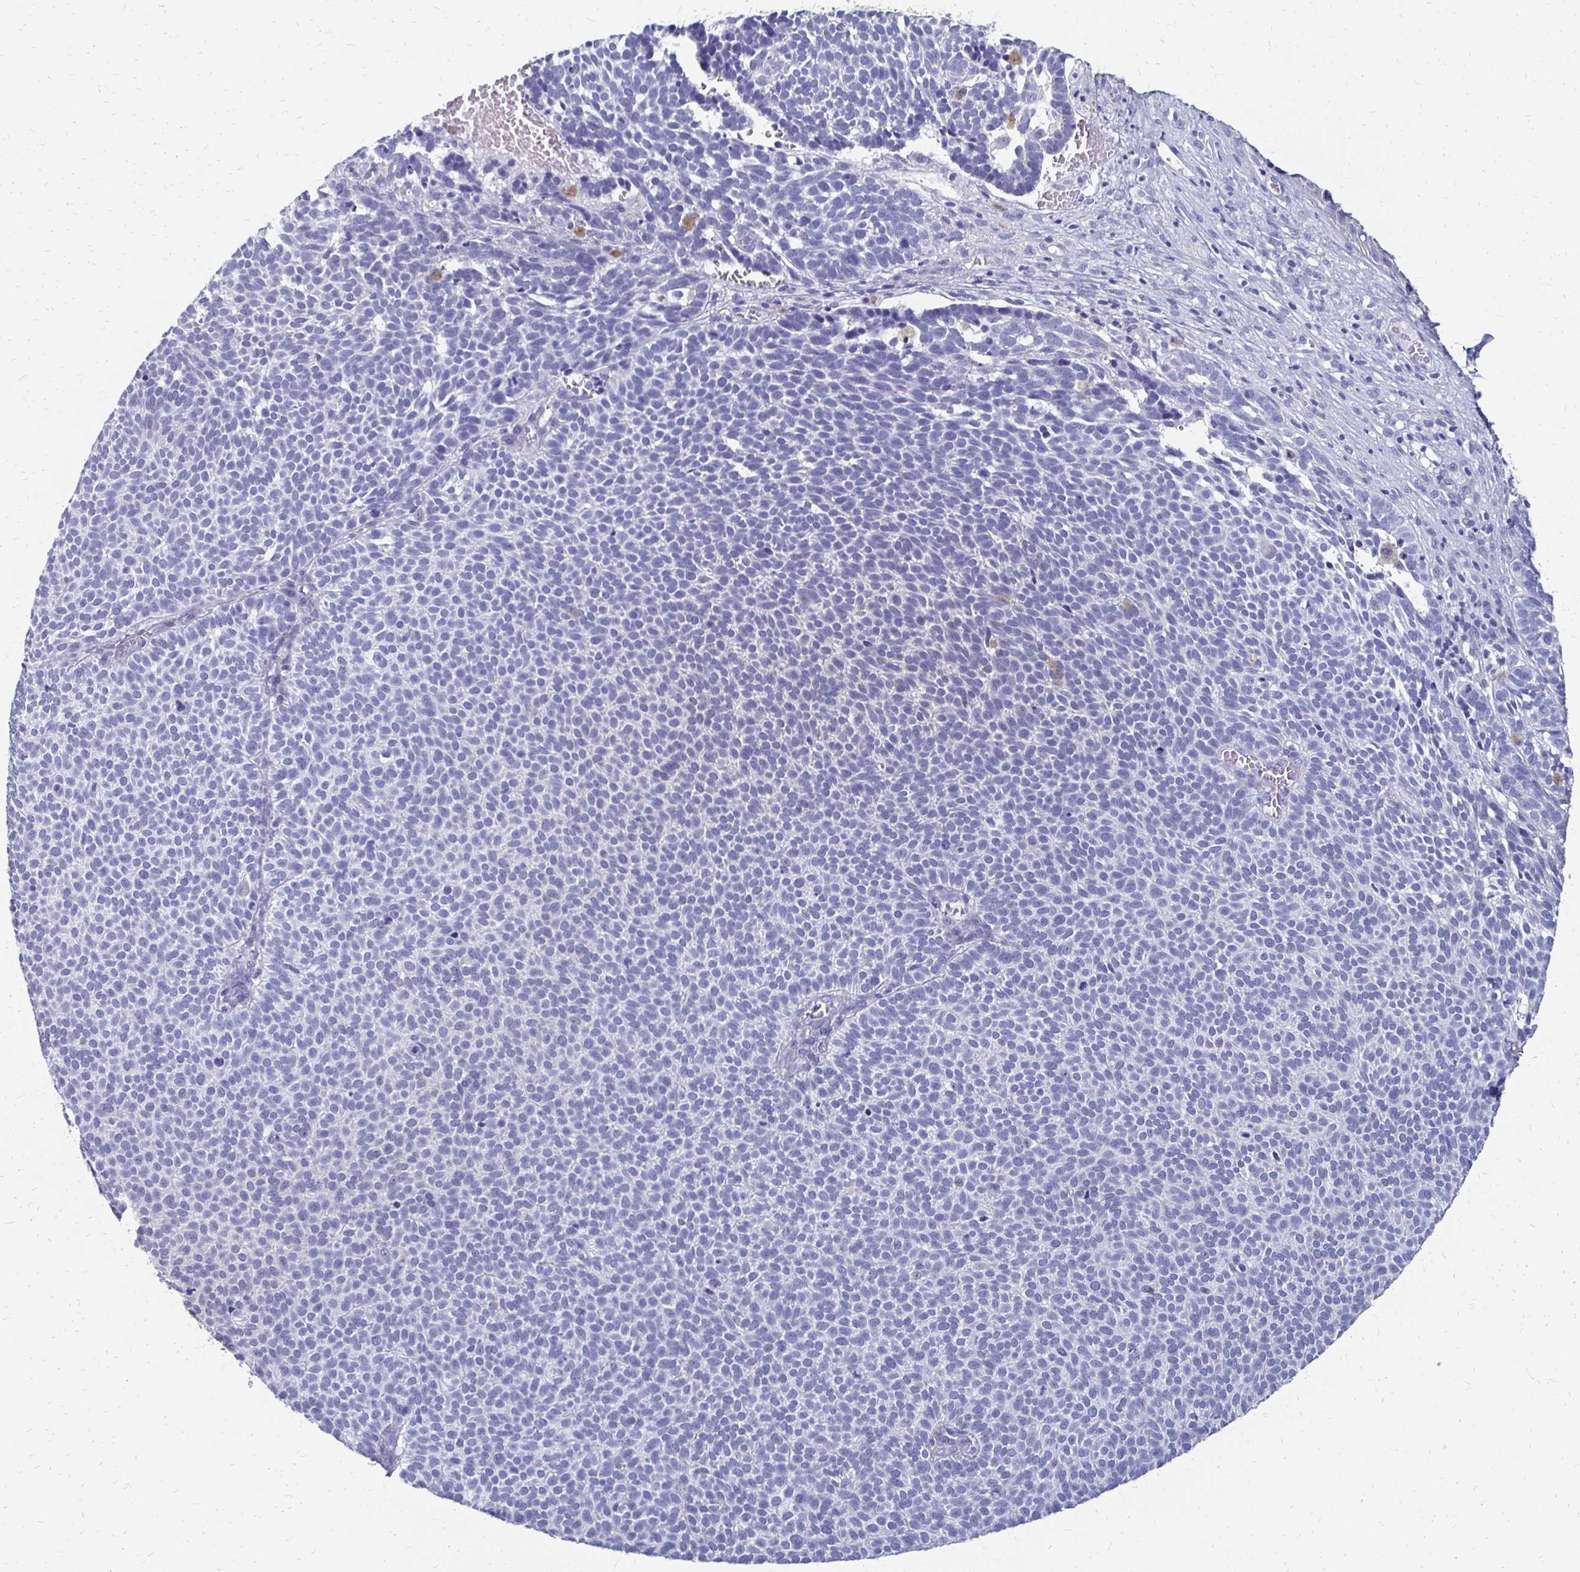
{"staining": {"intensity": "negative", "quantity": "none", "location": "none"}, "tissue": "skin cancer", "cell_type": "Tumor cells", "image_type": "cancer", "snomed": [{"axis": "morphology", "description": "Basal cell carcinoma"}, {"axis": "topography", "description": "Skin"}], "caption": "Immunohistochemistry (IHC) photomicrograph of neoplastic tissue: human skin cancer stained with DAB (3,3'-diaminobenzidine) exhibits no significant protein staining in tumor cells.", "gene": "SYCP3", "patient": {"sex": "male", "age": 63}}